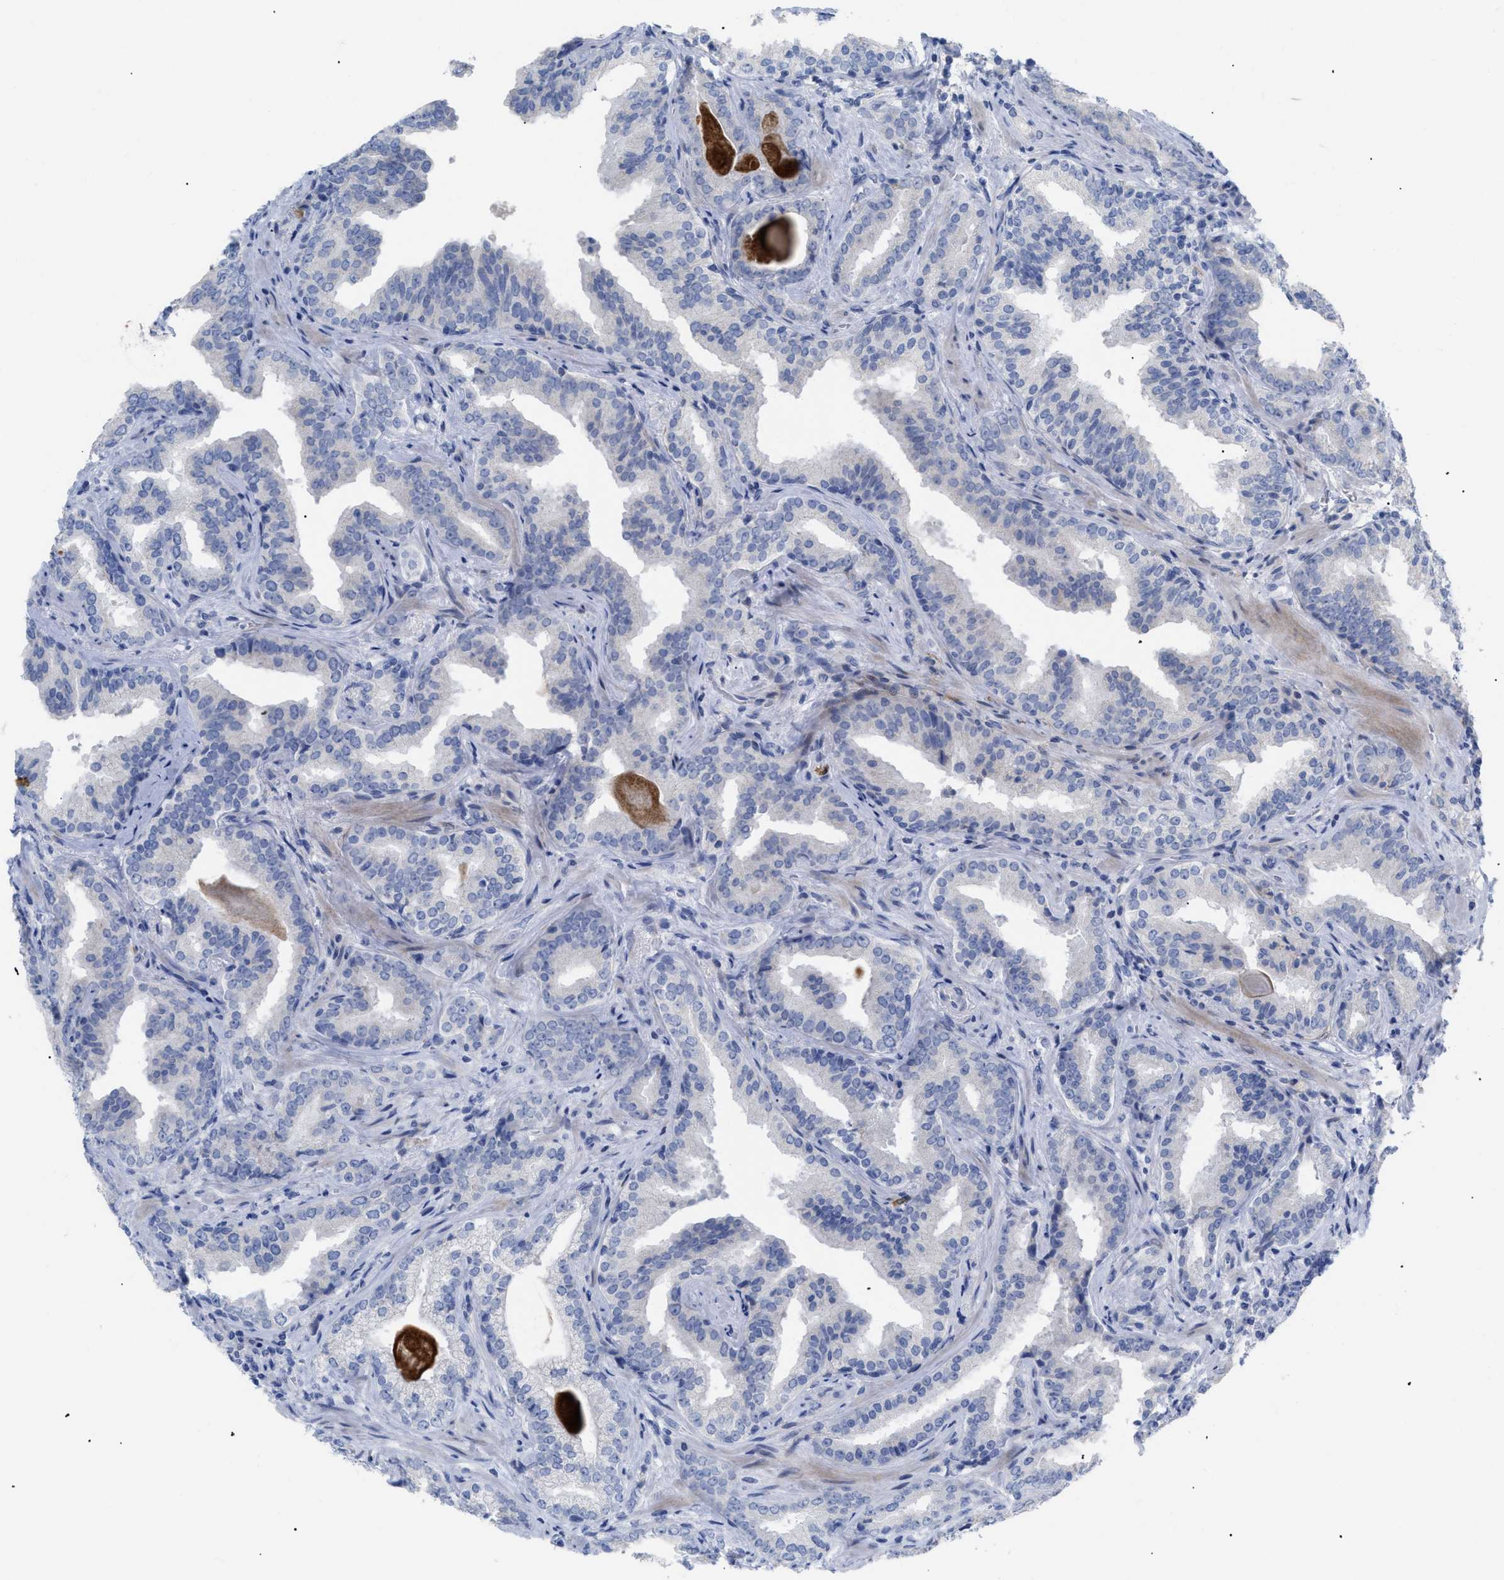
{"staining": {"intensity": "negative", "quantity": "none", "location": "none"}, "tissue": "prostate cancer", "cell_type": "Tumor cells", "image_type": "cancer", "snomed": [{"axis": "morphology", "description": "Adenocarcinoma, Low grade"}, {"axis": "topography", "description": "Prostate"}], "caption": "Image shows no protein positivity in tumor cells of prostate cancer (low-grade adenocarcinoma) tissue.", "gene": "CAV3", "patient": {"sex": "male", "age": 60}}